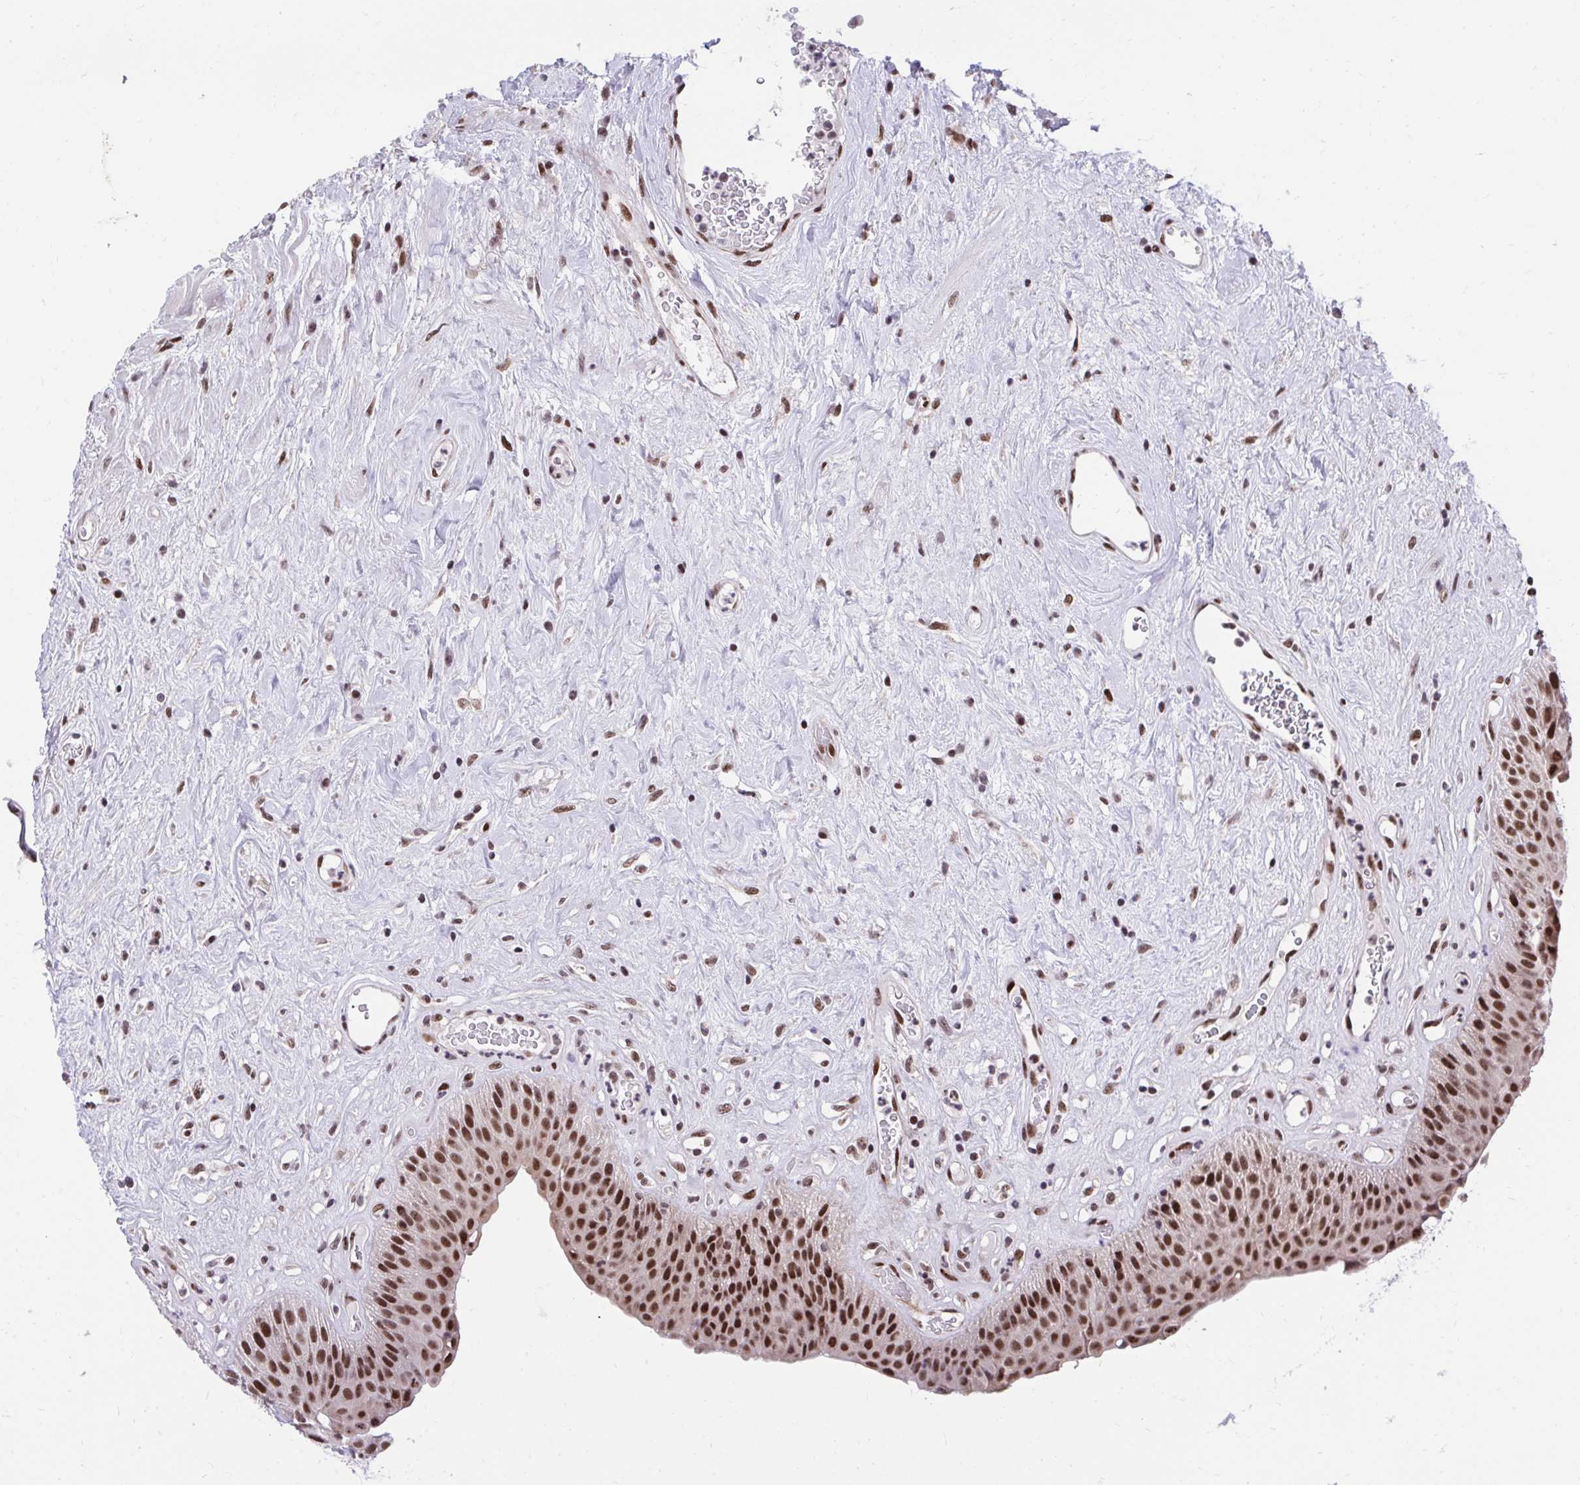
{"staining": {"intensity": "strong", "quantity": ">75%", "location": "nuclear"}, "tissue": "urinary bladder", "cell_type": "Urothelial cells", "image_type": "normal", "snomed": [{"axis": "morphology", "description": "Normal tissue, NOS"}, {"axis": "topography", "description": "Urinary bladder"}], "caption": "Brown immunohistochemical staining in unremarkable urinary bladder demonstrates strong nuclear staining in approximately >75% of urothelial cells.", "gene": "HOXA4", "patient": {"sex": "female", "age": 56}}